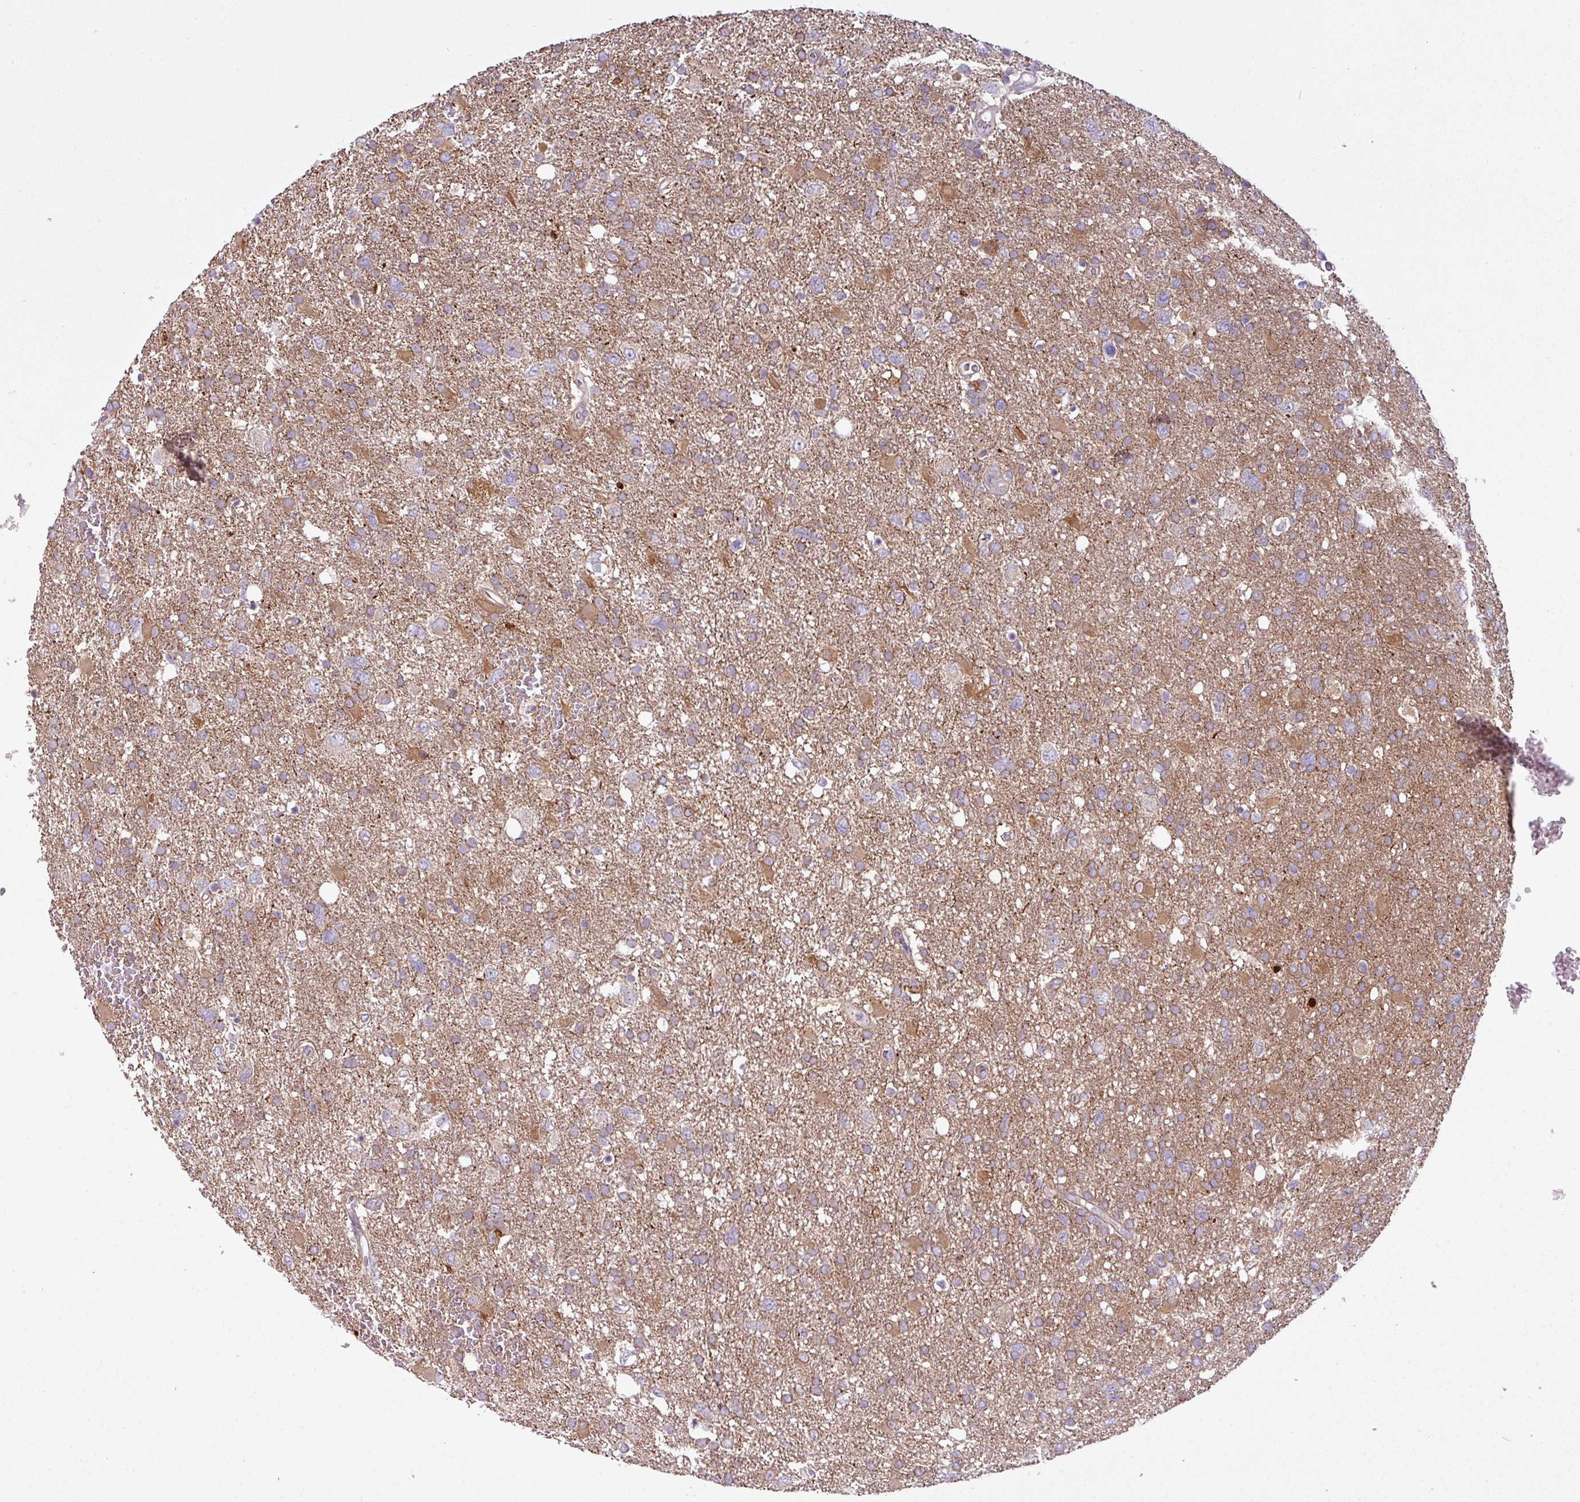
{"staining": {"intensity": "moderate", "quantity": "25%-75%", "location": "cytoplasmic/membranous"}, "tissue": "glioma", "cell_type": "Tumor cells", "image_type": "cancer", "snomed": [{"axis": "morphology", "description": "Glioma, malignant, High grade"}, {"axis": "topography", "description": "Brain"}], "caption": "Tumor cells reveal medium levels of moderate cytoplasmic/membranous staining in about 25%-75% of cells in human glioma. The protein of interest is shown in brown color, while the nuclei are stained blue.", "gene": "CAMK2B", "patient": {"sex": "male", "age": 61}}